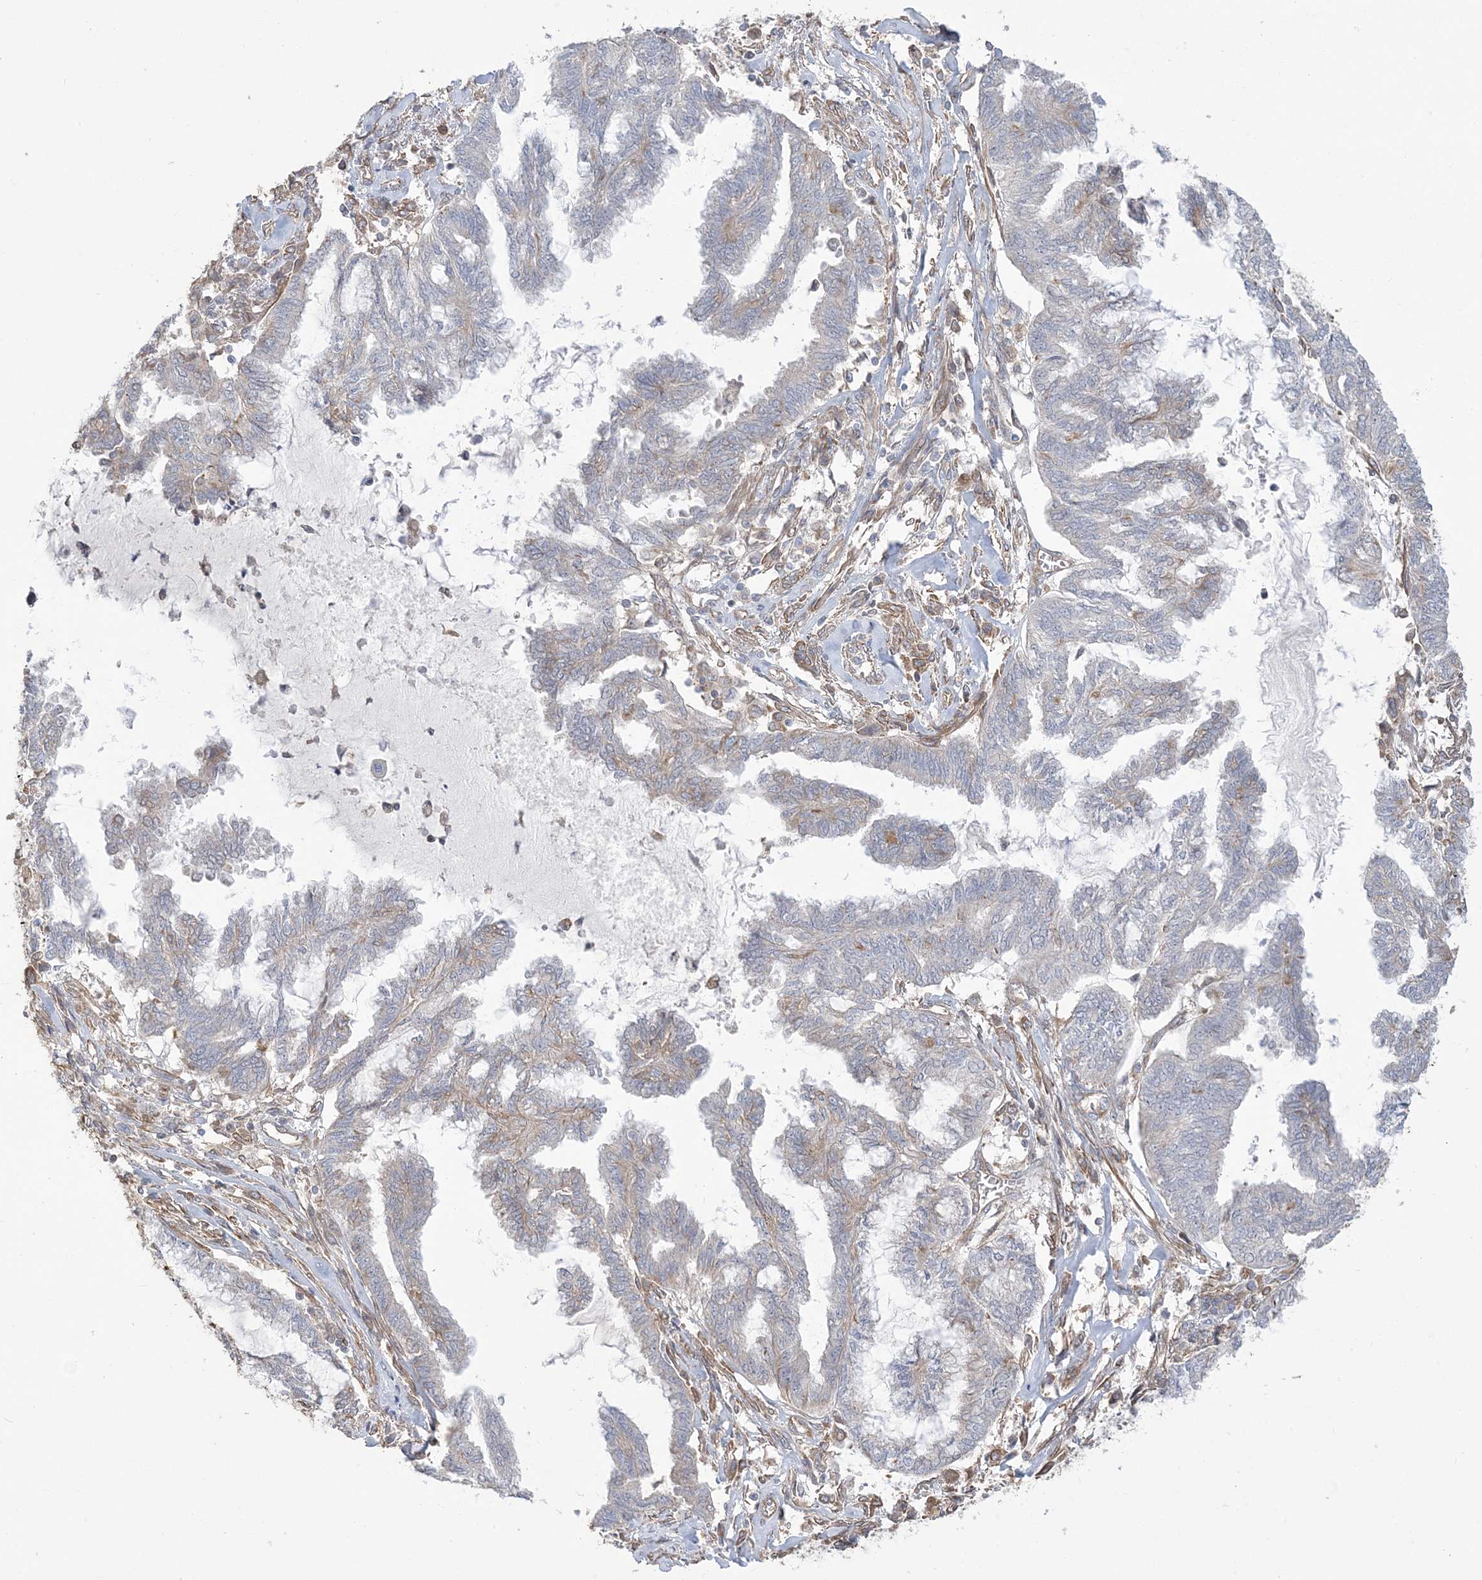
{"staining": {"intensity": "negative", "quantity": "none", "location": "none"}, "tissue": "endometrial cancer", "cell_type": "Tumor cells", "image_type": "cancer", "snomed": [{"axis": "morphology", "description": "Adenocarcinoma, NOS"}, {"axis": "topography", "description": "Endometrium"}], "caption": "Endometrial cancer (adenocarcinoma) stained for a protein using immunohistochemistry demonstrates no expression tumor cells.", "gene": "ZNF821", "patient": {"sex": "female", "age": 86}}